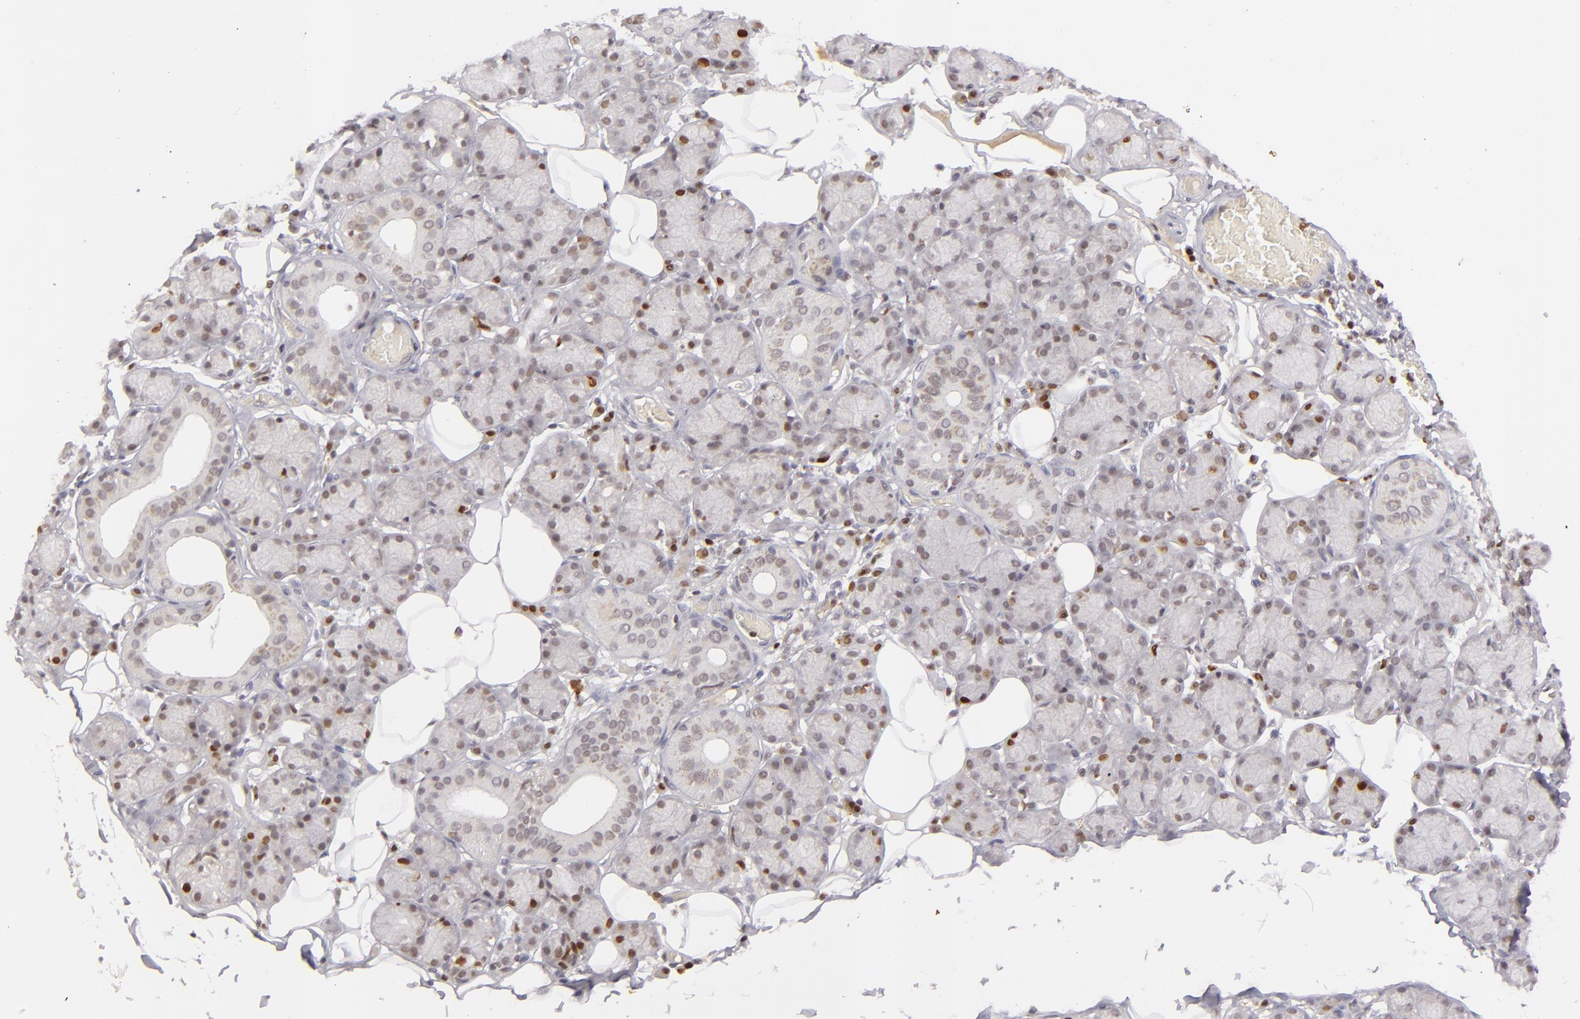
{"staining": {"intensity": "moderate", "quantity": "<25%", "location": "nuclear"}, "tissue": "salivary gland", "cell_type": "Glandular cells", "image_type": "normal", "snomed": [{"axis": "morphology", "description": "Normal tissue, NOS"}, {"axis": "topography", "description": "Salivary gland"}], "caption": "Salivary gland stained with immunohistochemistry (IHC) shows moderate nuclear positivity in approximately <25% of glandular cells.", "gene": "FEN1", "patient": {"sex": "male", "age": 54}}